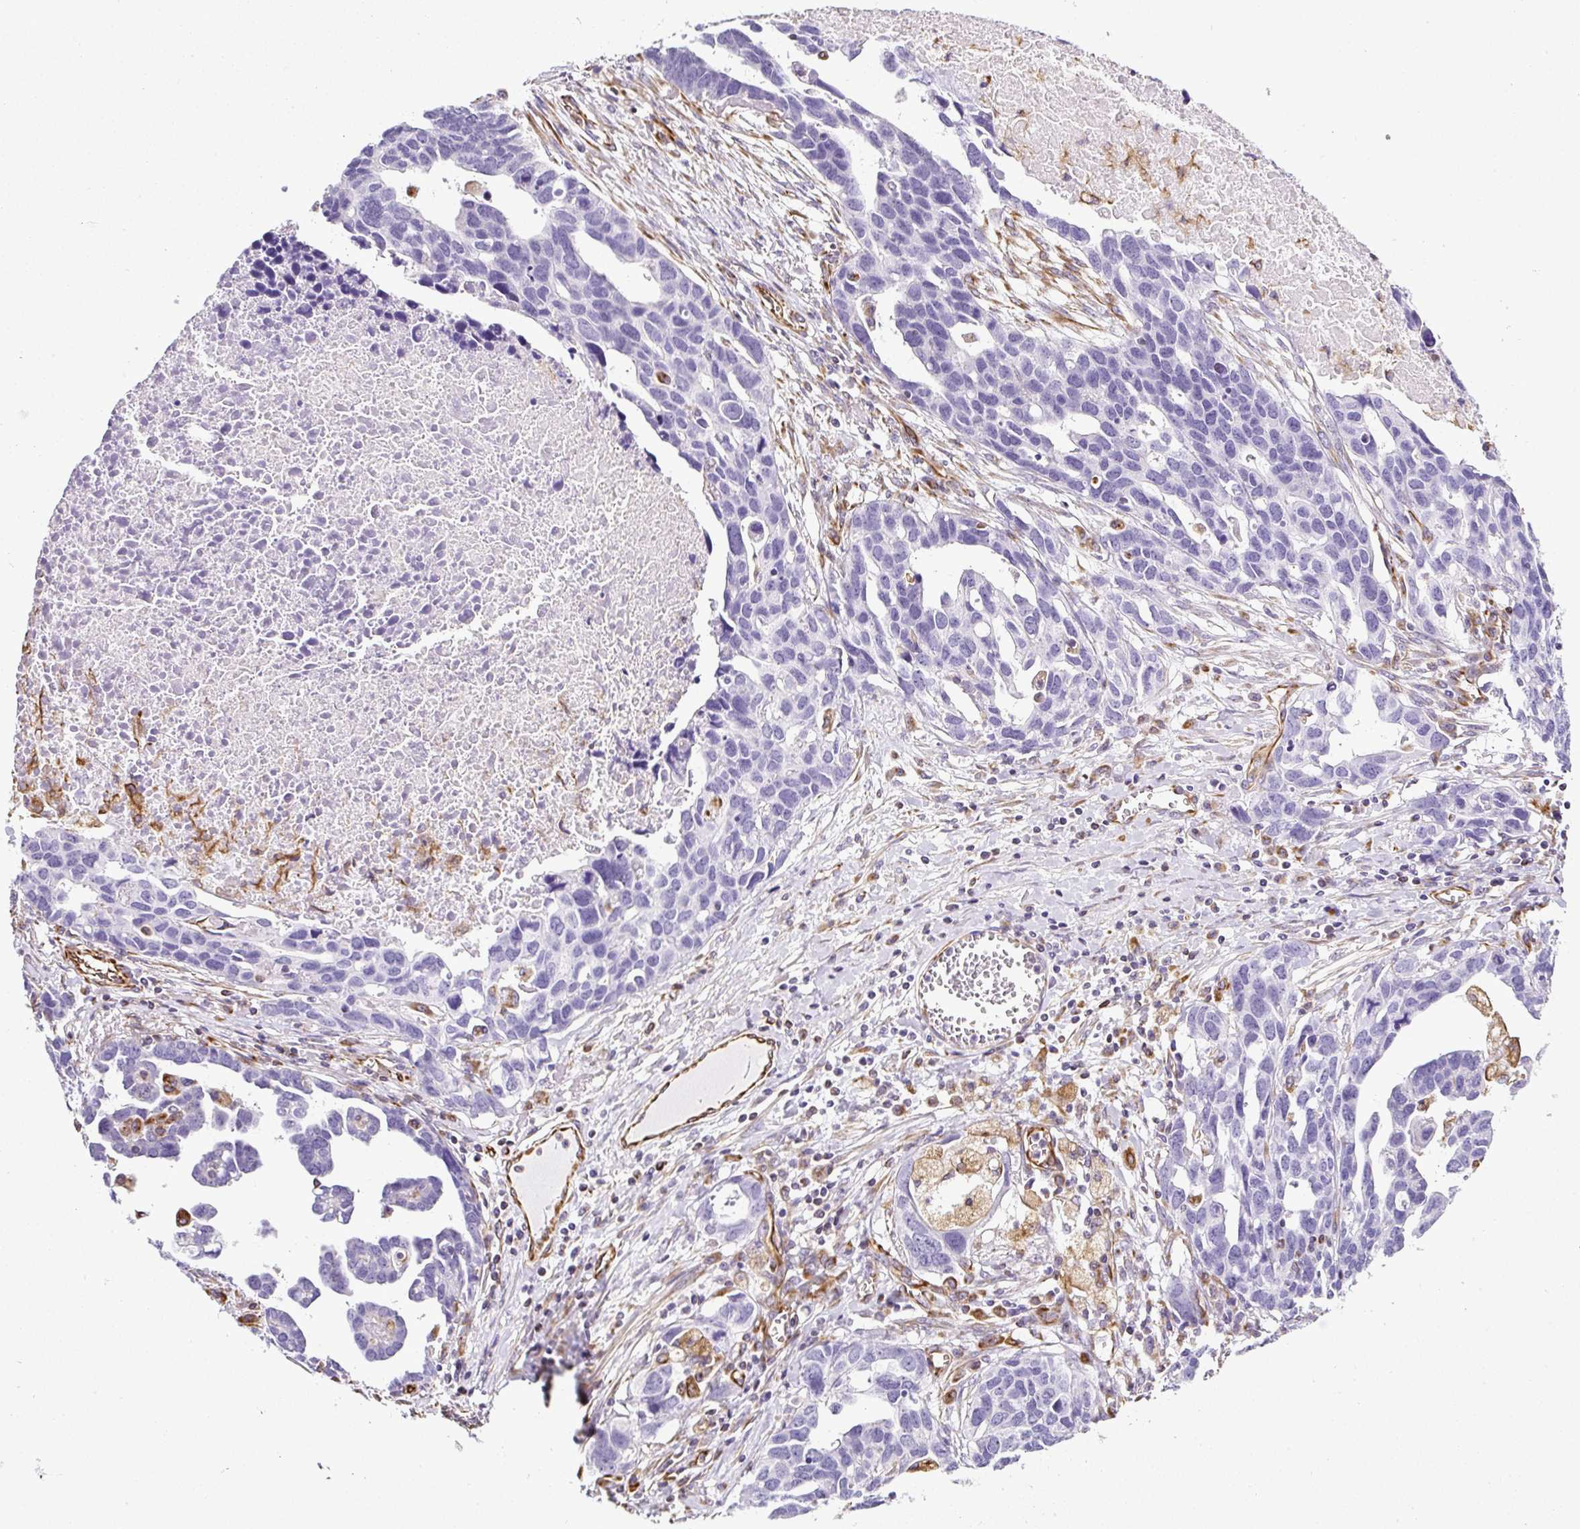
{"staining": {"intensity": "negative", "quantity": "none", "location": "none"}, "tissue": "ovarian cancer", "cell_type": "Tumor cells", "image_type": "cancer", "snomed": [{"axis": "morphology", "description": "Cystadenocarcinoma, serous, NOS"}, {"axis": "topography", "description": "Ovary"}], "caption": "A histopathology image of ovarian cancer stained for a protein displays no brown staining in tumor cells.", "gene": "PLS1", "patient": {"sex": "female", "age": 54}}